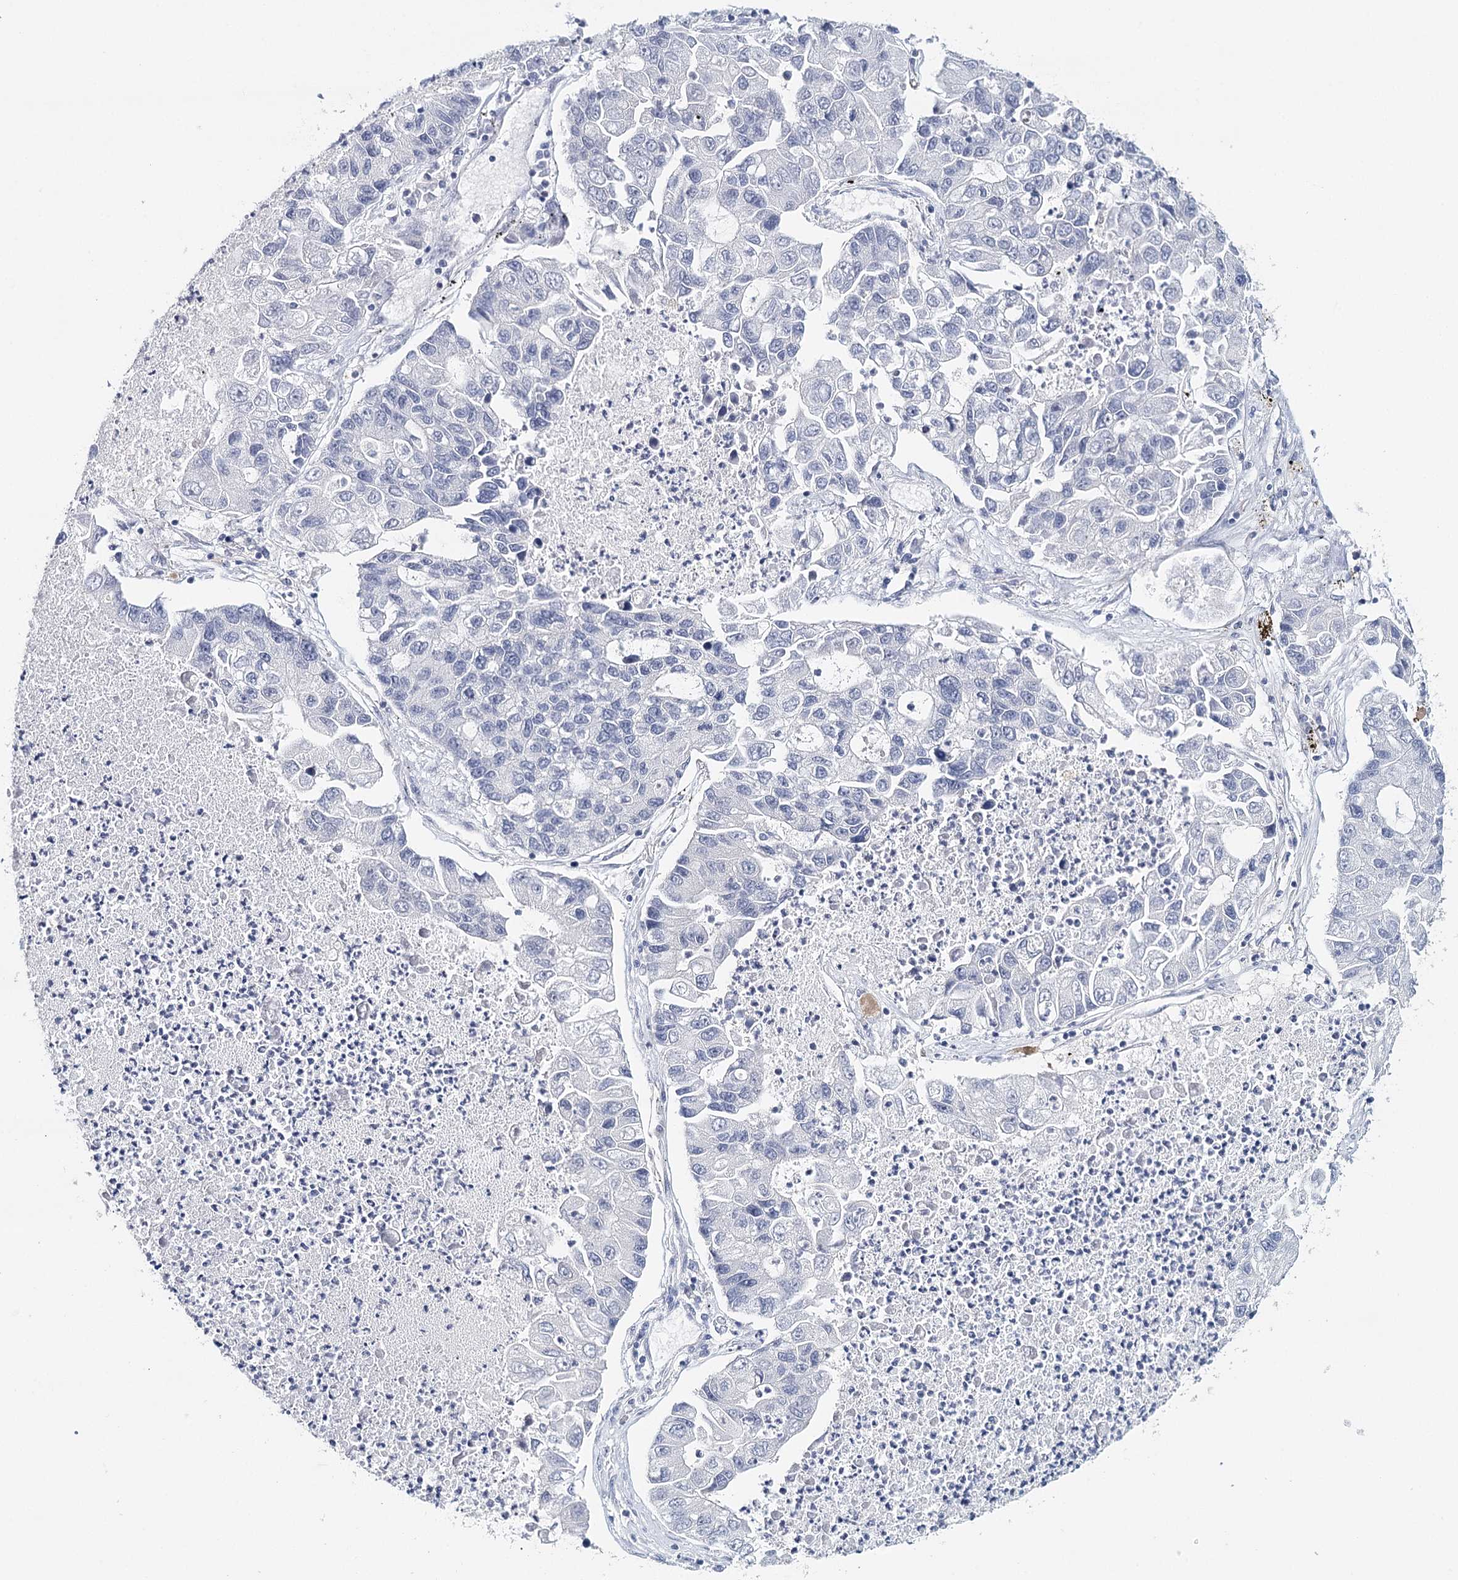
{"staining": {"intensity": "negative", "quantity": "none", "location": "none"}, "tissue": "lung cancer", "cell_type": "Tumor cells", "image_type": "cancer", "snomed": [{"axis": "morphology", "description": "Adenocarcinoma, NOS"}, {"axis": "topography", "description": "Lung"}], "caption": "There is no significant positivity in tumor cells of lung cancer (adenocarcinoma).", "gene": "HSPA4L", "patient": {"sex": "female", "age": 51}}